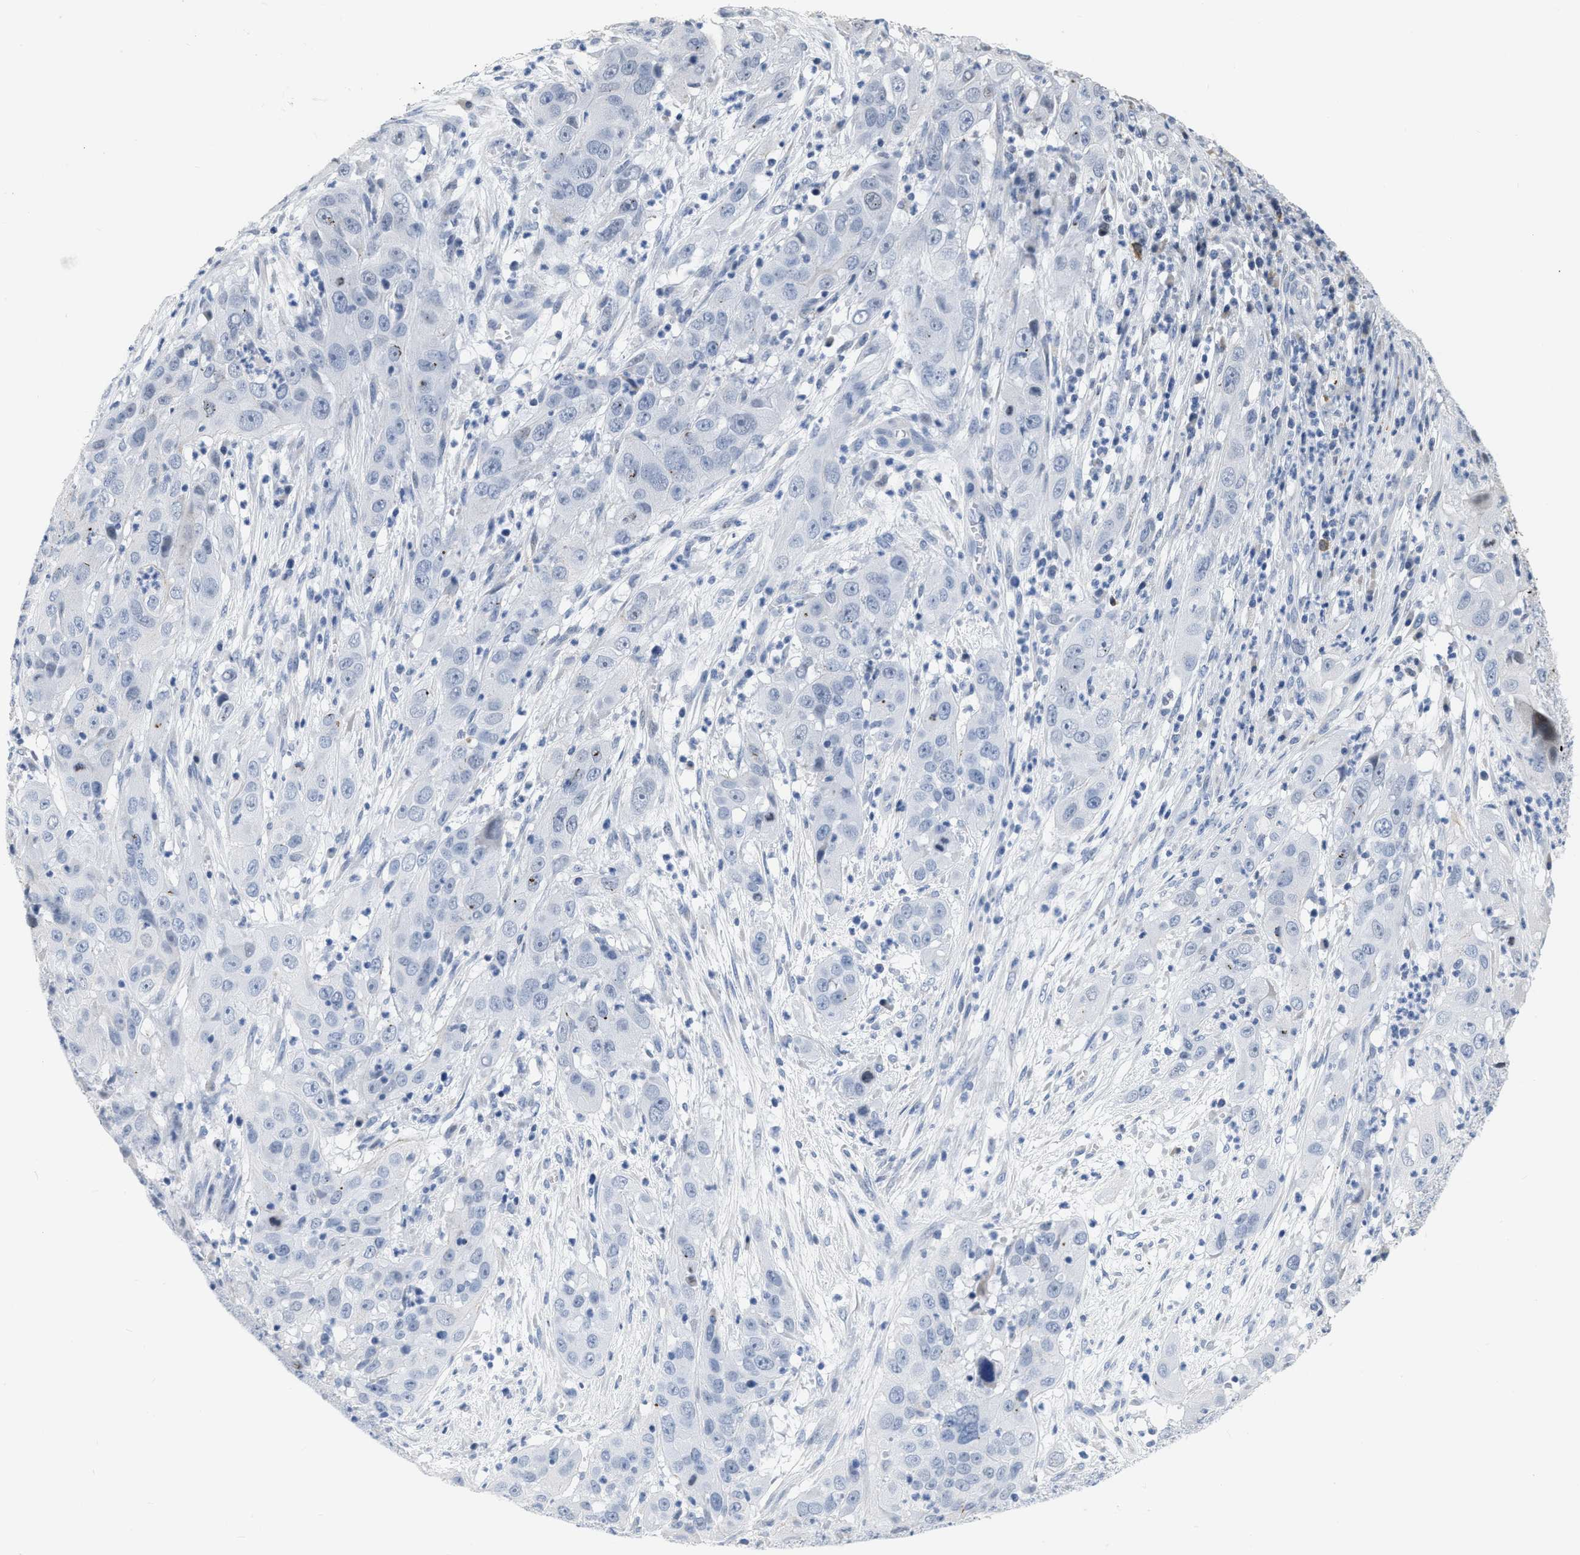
{"staining": {"intensity": "negative", "quantity": "none", "location": "none"}, "tissue": "cervical cancer", "cell_type": "Tumor cells", "image_type": "cancer", "snomed": [{"axis": "morphology", "description": "Squamous cell carcinoma, NOS"}, {"axis": "topography", "description": "Cervix"}], "caption": "Tumor cells are negative for protein expression in human cervical cancer.", "gene": "CRYM", "patient": {"sex": "female", "age": 32}}